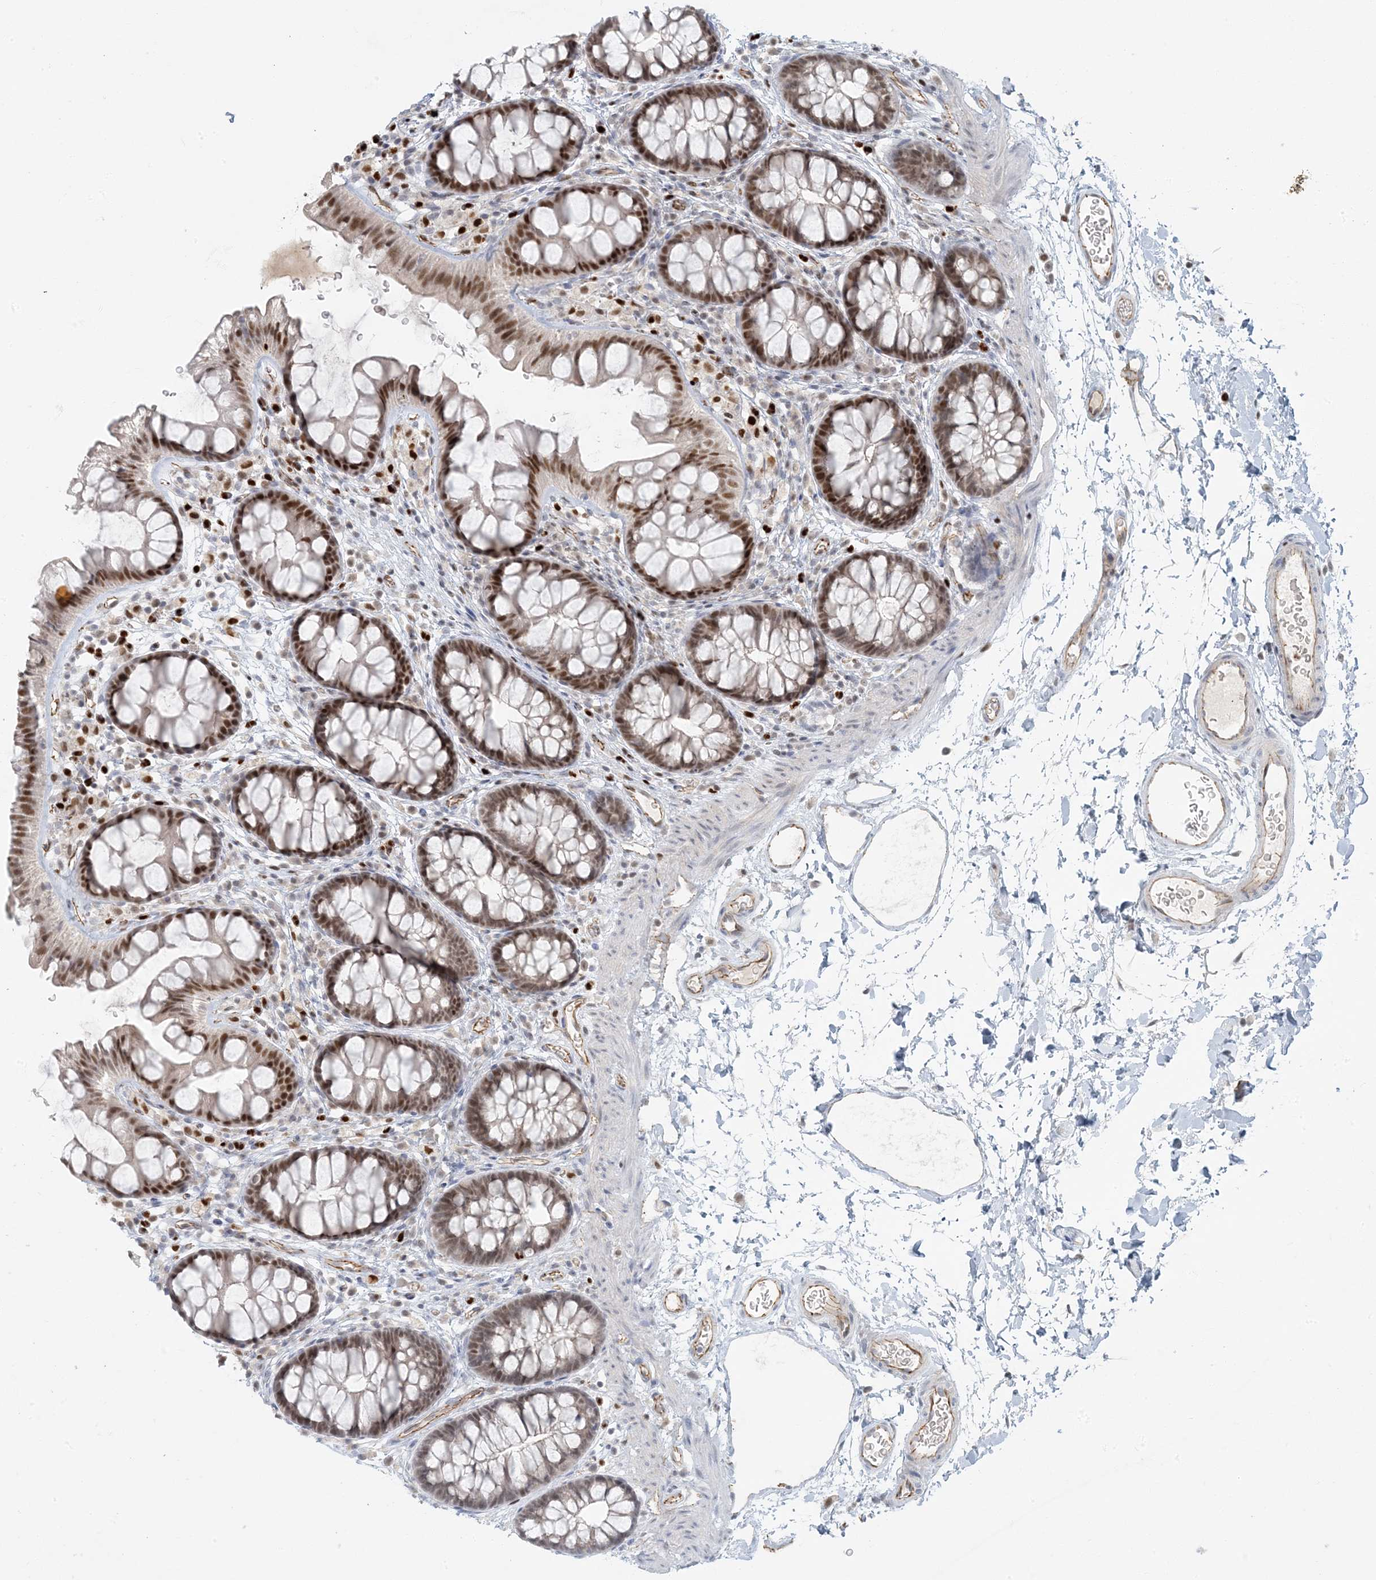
{"staining": {"intensity": "weak", "quantity": ">75%", "location": "cytoplasmic/membranous"}, "tissue": "colon", "cell_type": "Endothelial cells", "image_type": "normal", "snomed": [{"axis": "morphology", "description": "Normal tissue, NOS"}, {"axis": "topography", "description": "Colon"}], "caption": "This histopathology image reveals immunohistochemistry (IHC) staining of unremarkable colon, with low weak cytoplasmic/membranous staining in approximately >75% of endothelial cells.", "gene": "AK9", "patient": {"sex": "female", "age": 62}}